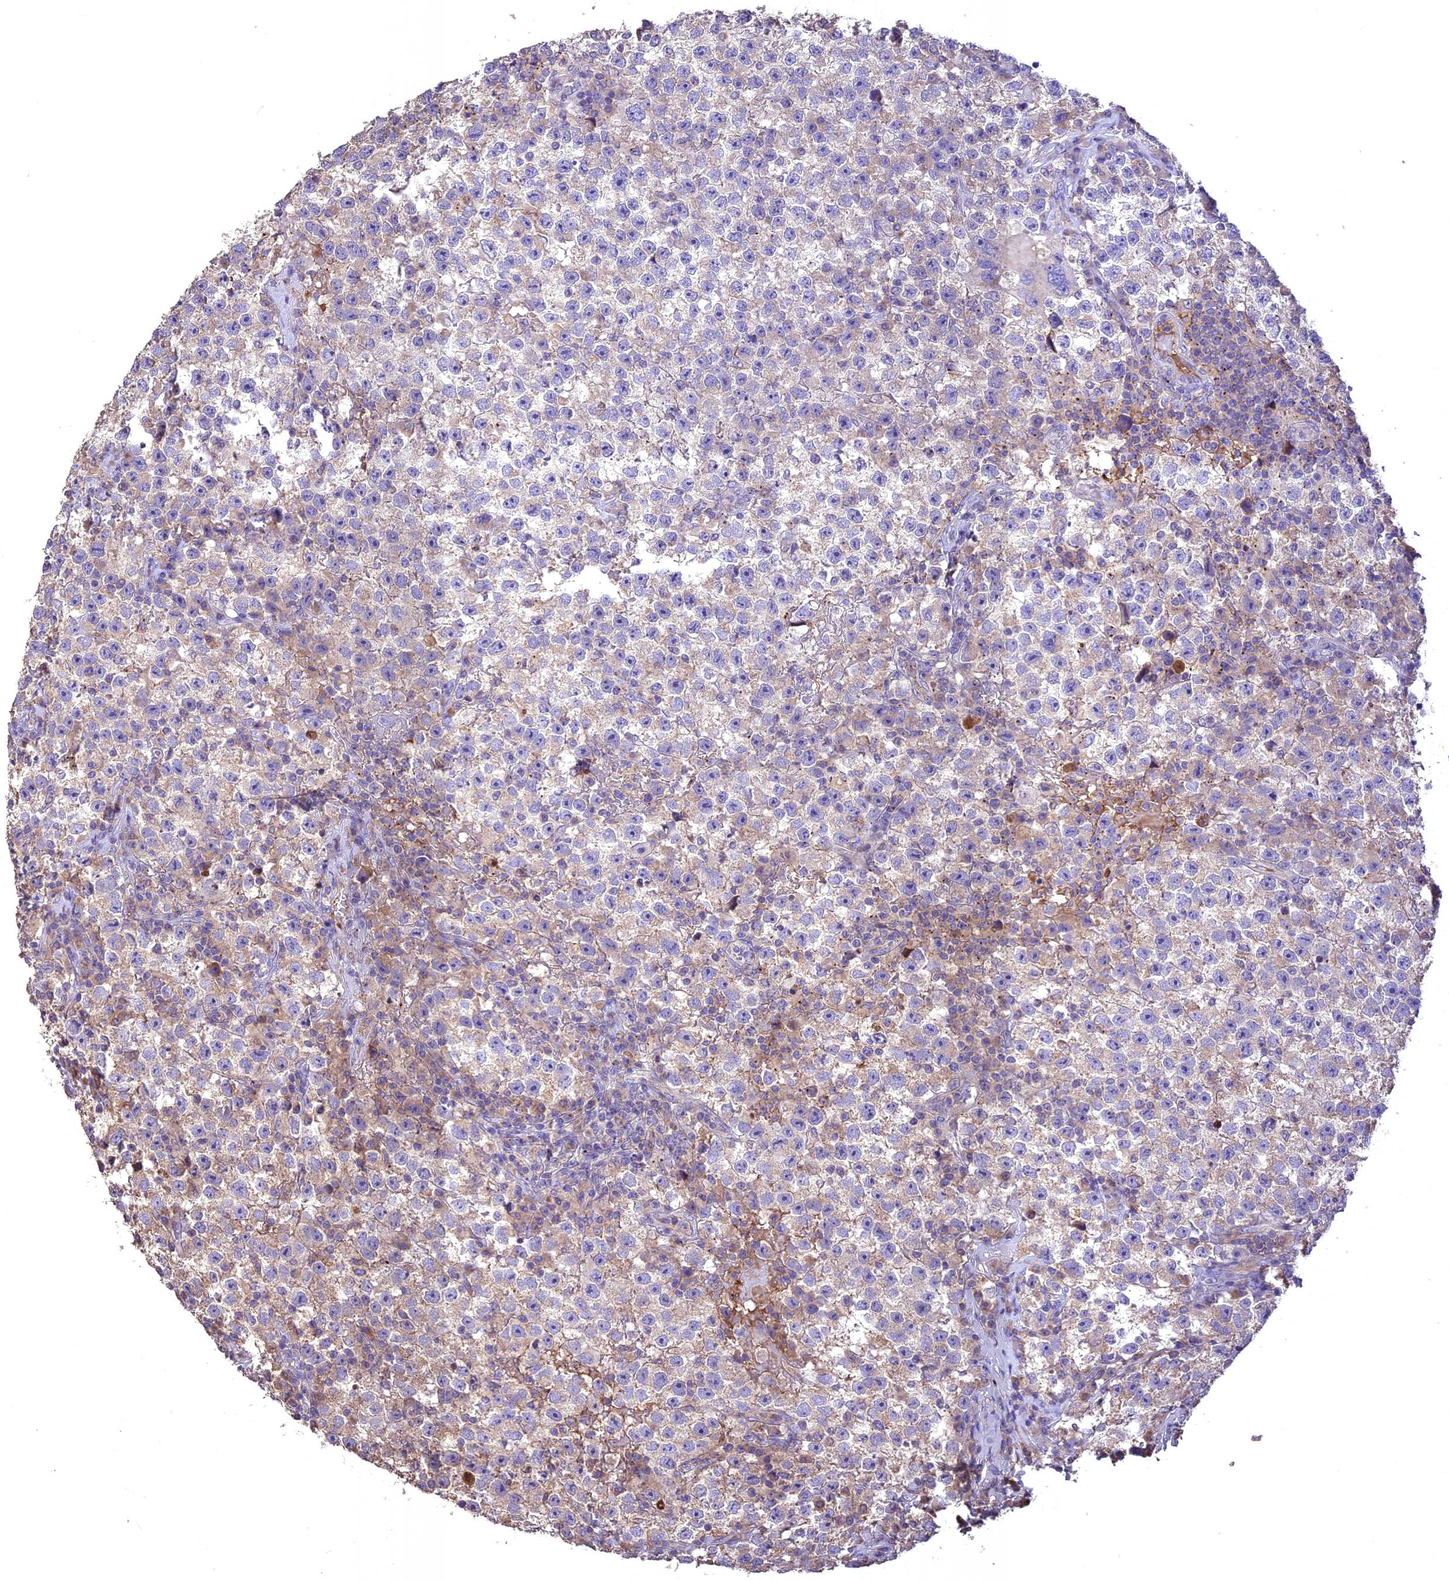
{"staining": {"intensity": "weak", "quantity": "<25%", "location": "cytoplasmic/membranous"}, "tissue": "testis cancer", "cell_type": "Tumor cells", "image_type": "cancer", "snomed": [{"axis": "morphology", "description": "Seminoma, NOS"}, {"axis": "topography", "description": "Testis"}], "caption": "The histopathology image exhibits no significant positivity in tumor cells of seminoma (testis).", "gene": "NUDT8", "patient": {"sex": "male", "age": 22}}